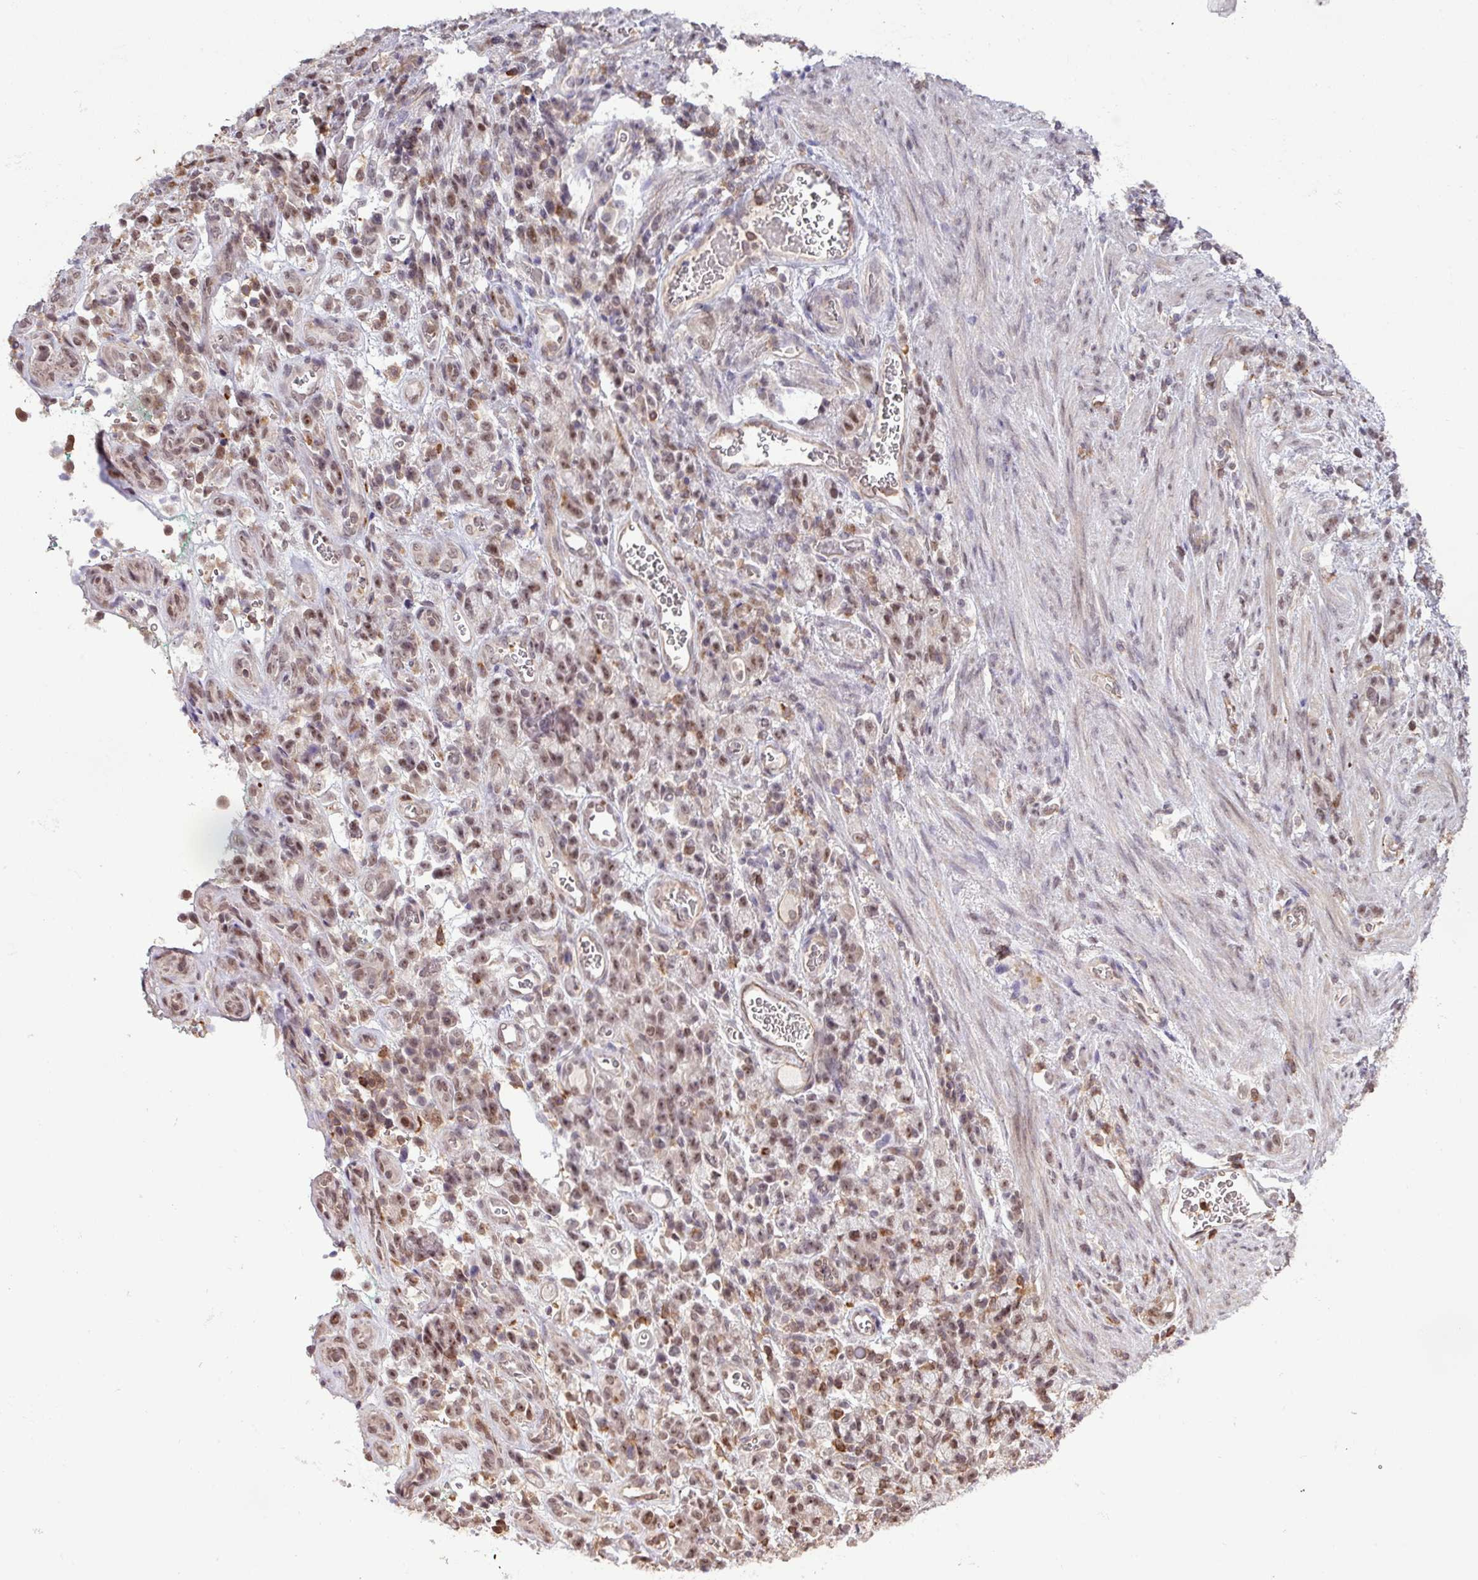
{"staining": {"intensity": "moderate", "quantity": ">75%", "location": "nuclear"}, "tissue": "stomach cancer", "cell_type": "Tumor cells", "image_type": "cancer", "snomed": [{"axis": "morphology", "description": "Adenocarcinoma, NOS"}, {"axis": "topography", "description": "Stomach"}], "caption": "Moderate nuclear staining is identified in approximately >75% of tumor cells in stomach cancer (adenocarcinoma).", "gene": "GON7", "patient": {"sex": "male", "age": 77}}